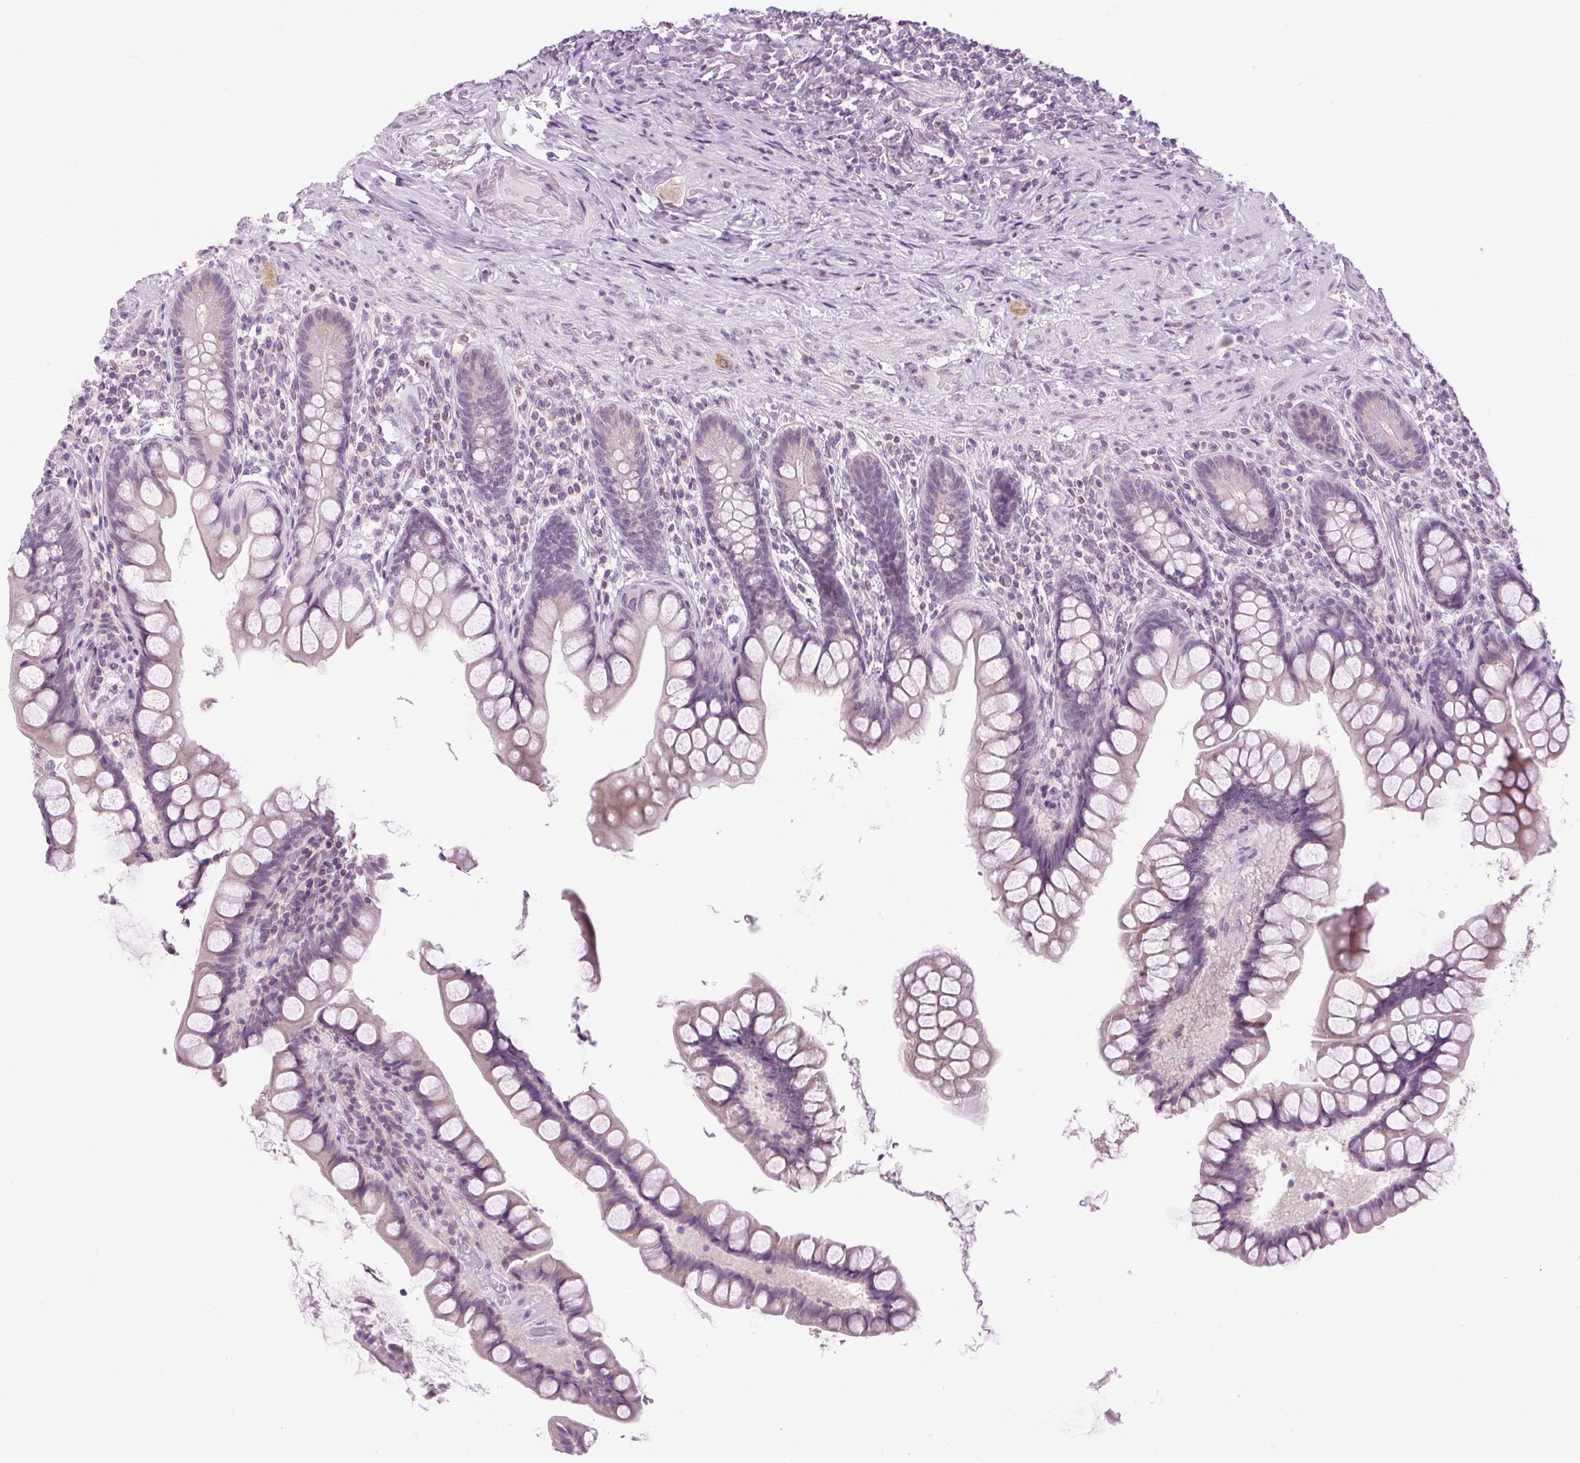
{"staining": {"intensity": "moderate", "quantity": "<25%", "location": "cytoplasmic/membranous"}, "tissue": "small intestine", "cell_type": "Glandular cells", "image_type": "normal", "snomed": [{"axis": "morphology", "description": "Normal tissue, NOS"}, {"axis": "topography", "description": "Small intestine"}], "caption": "Immunohistochemical staining of unremarkable small intestine shows moderate cytoplasmic/membranous protein positivity in approximately <25% of glandular cells.", "gene": "SMIM13", "patient": {"sex": "male", "age": 70}}